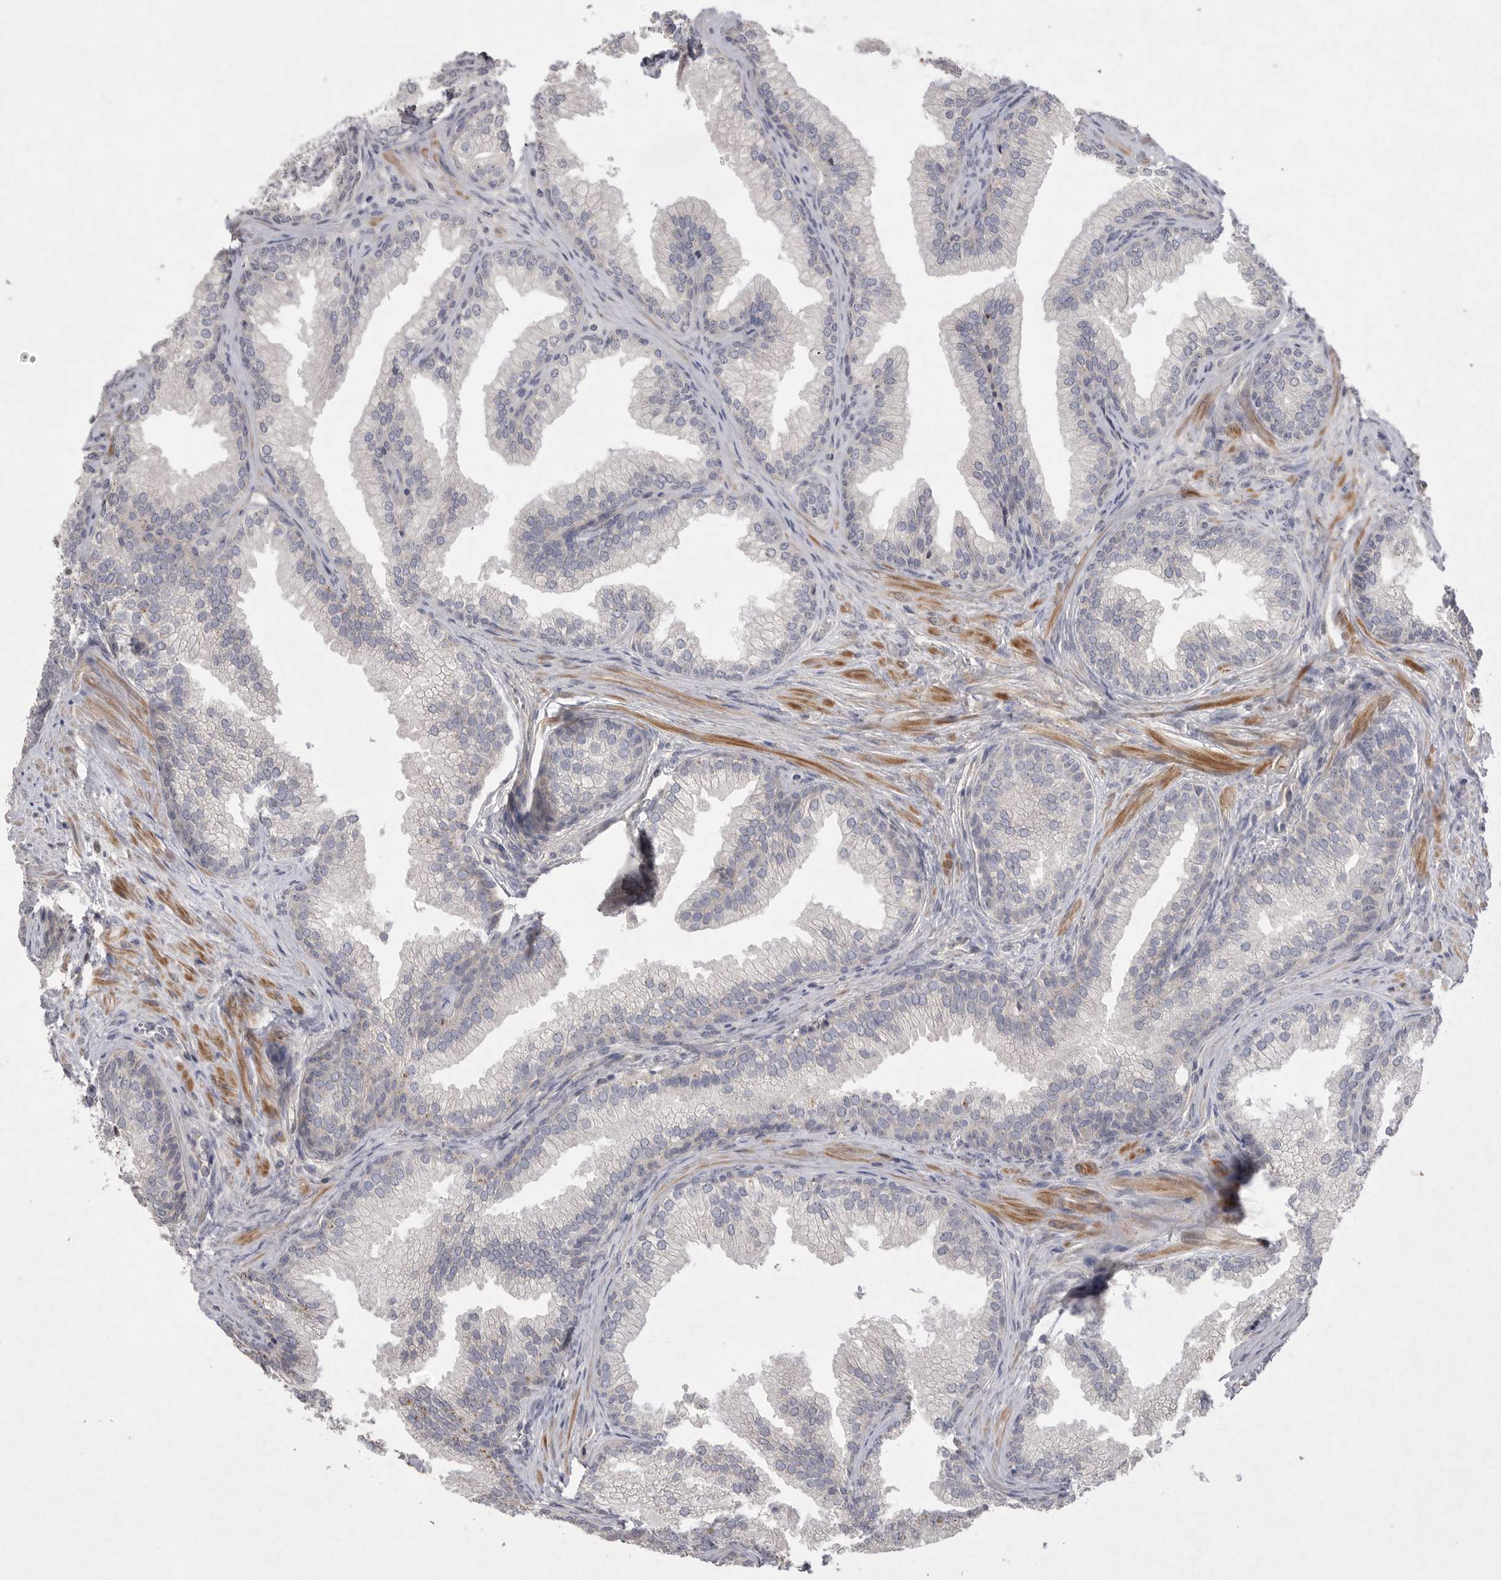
{"staining": {"intensity": "negative", "quantity": "none", "location": "none"}, "tissue": "prostate", "cell_type": "Glandular cells", "image_type": "normal", "snomed": [{"axis": "morphology", "description": "Normal tissue, NOS"}, {"axis": "topography", "description": "Prostate"}], "caption": "Micrograph shows no significant protein expression in glandular cells of normal prostate.", "gene": "VANGL2", "patient": {"sex": "male", "age": 76}}